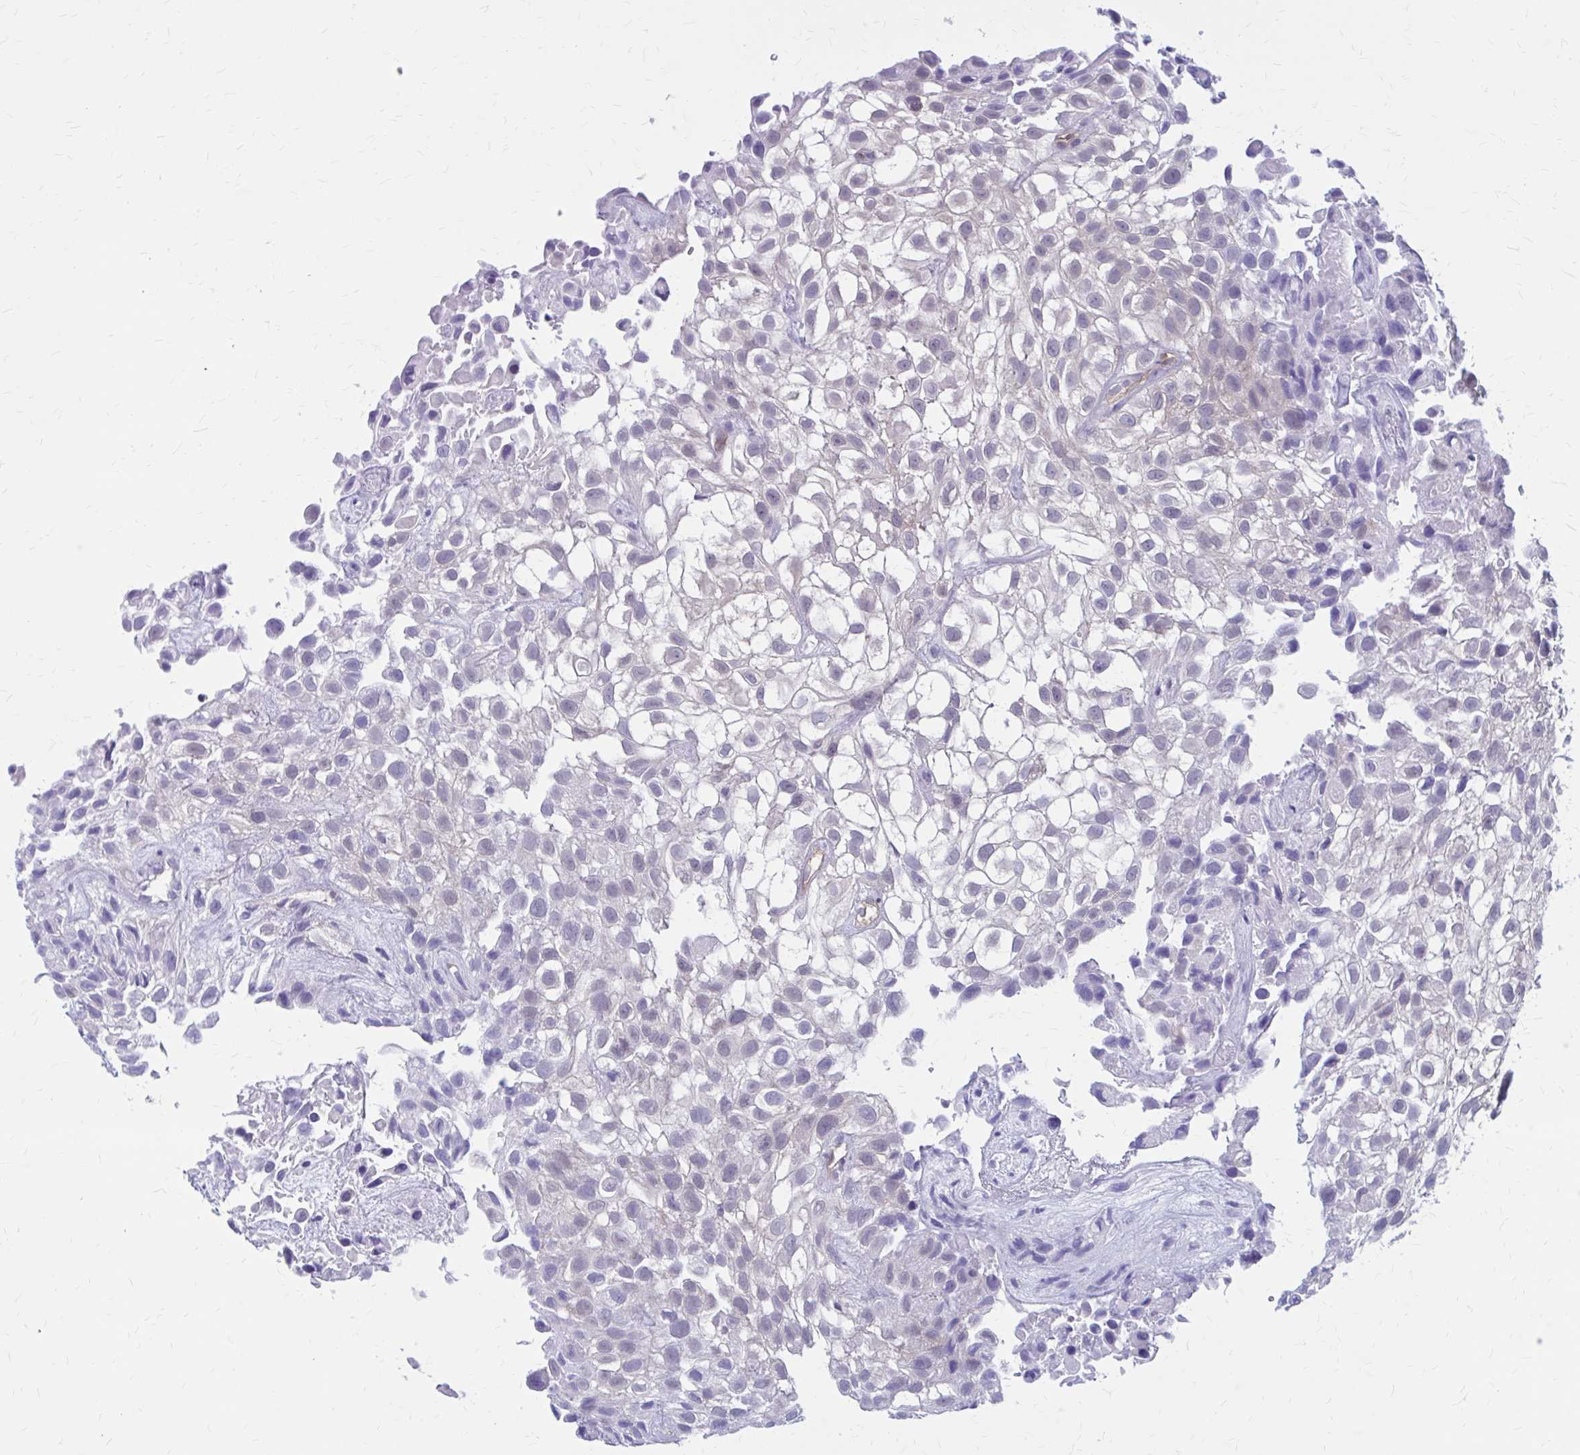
{"staining": {"intensity": "negative", "quantity": "none", "location": "none"}, "tissue": "urothelial cancer", "cell_type": "Tumor cells", "image_type": "cancer", "snomed": [{"axis": "morphology", "description": "Urothelial carcinoma, High grade"}, {"axis": "topography", "description": "Urinary bladder"}], "caption": "Urothelial cancer stained for a protein using immunohistochemistry exhibits no positivity tumor cells.", "gene": "CLIC2", "patient": {"sex": "male", "age": 56}}